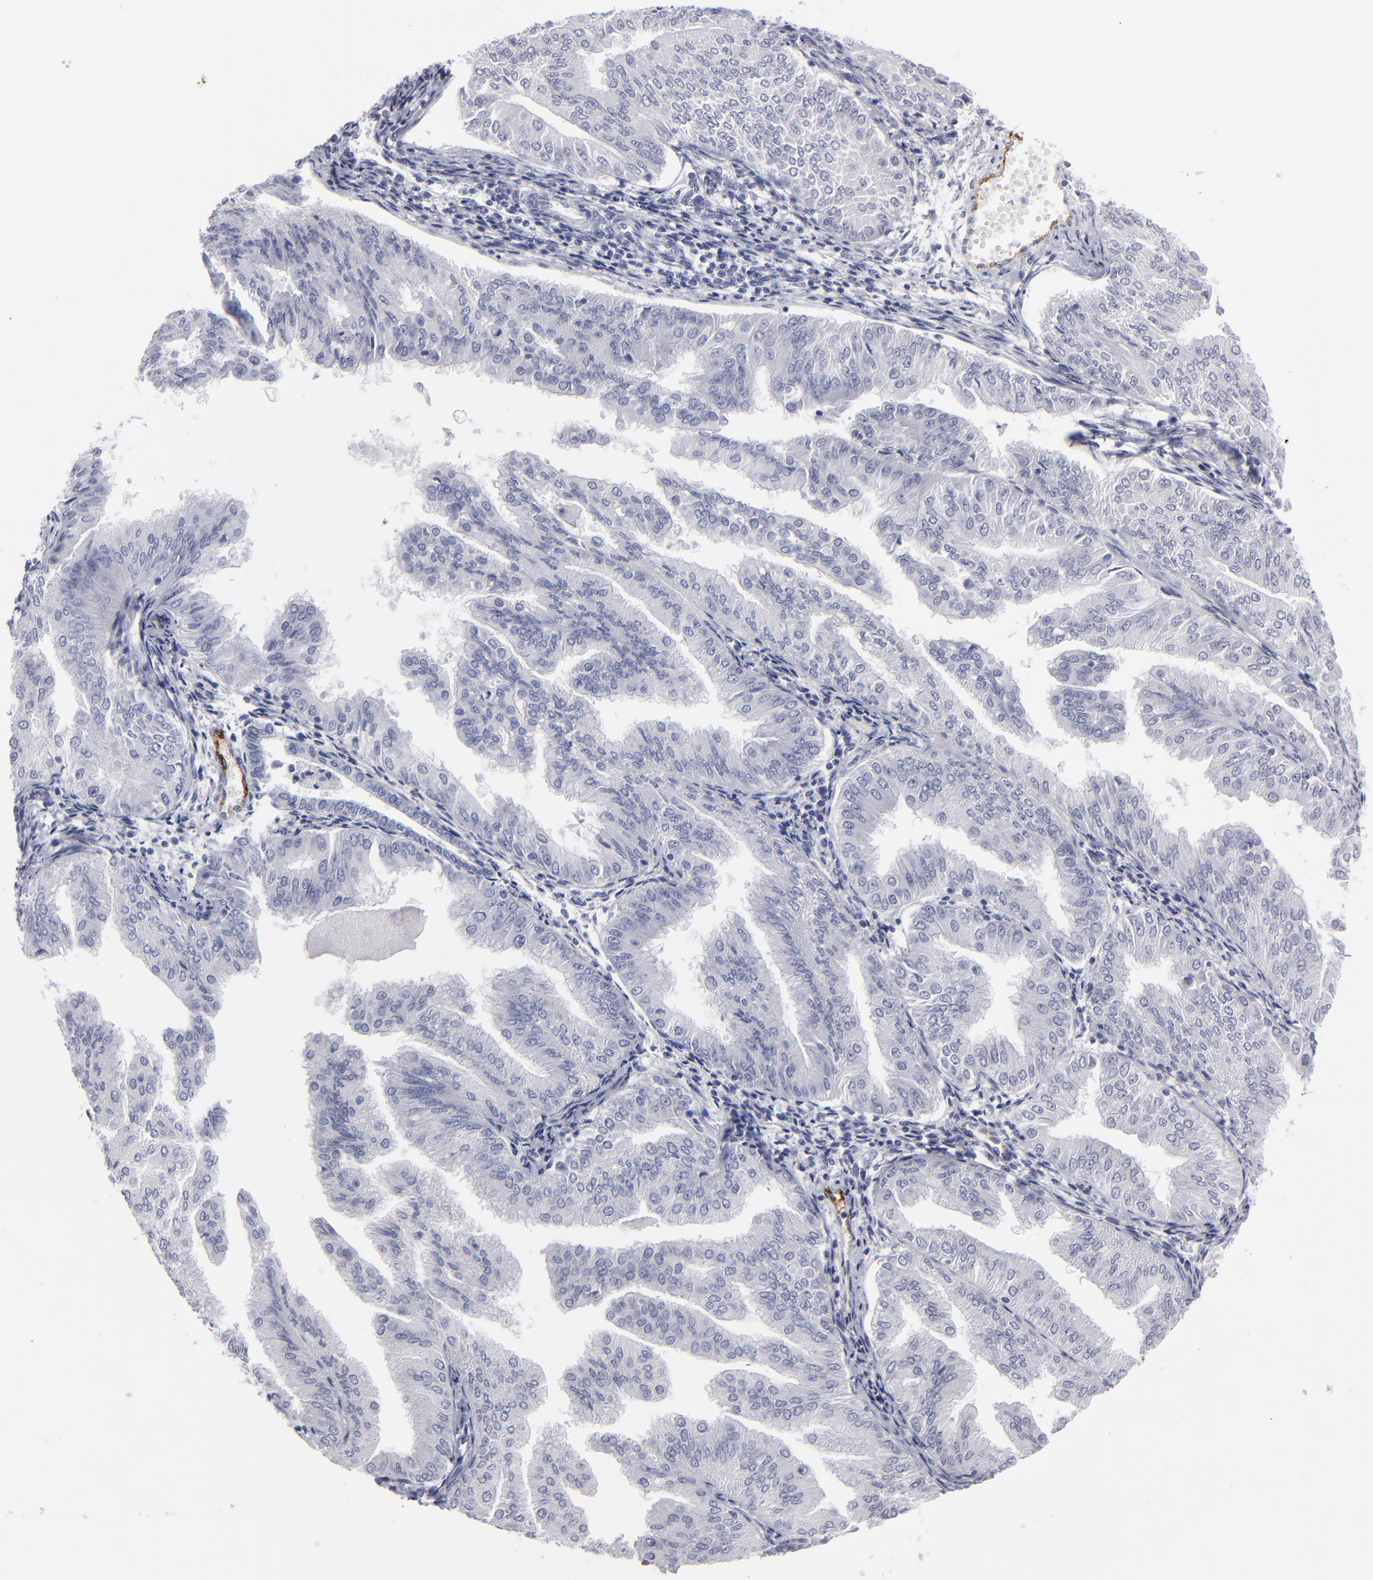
{"staining": {"intensity": "negative", "quantity": "none", "location": "none"}, "tissue": "endometrial cancer", "cell_type": "Tumor cells", "image_type": "cancer", "snomed": [{"axis": "morphology", "description": "Adenocarcinoma, NOS"}, {"axis": "topography", "description": "Endometrium"}], "caption": "Human endometrial adenocarcinoma stained for a protein using immunohistochemistry exhibits no expression in tumor cells.", "gene": "CADM3", "patient": {"sex": "female", "age": 53}}